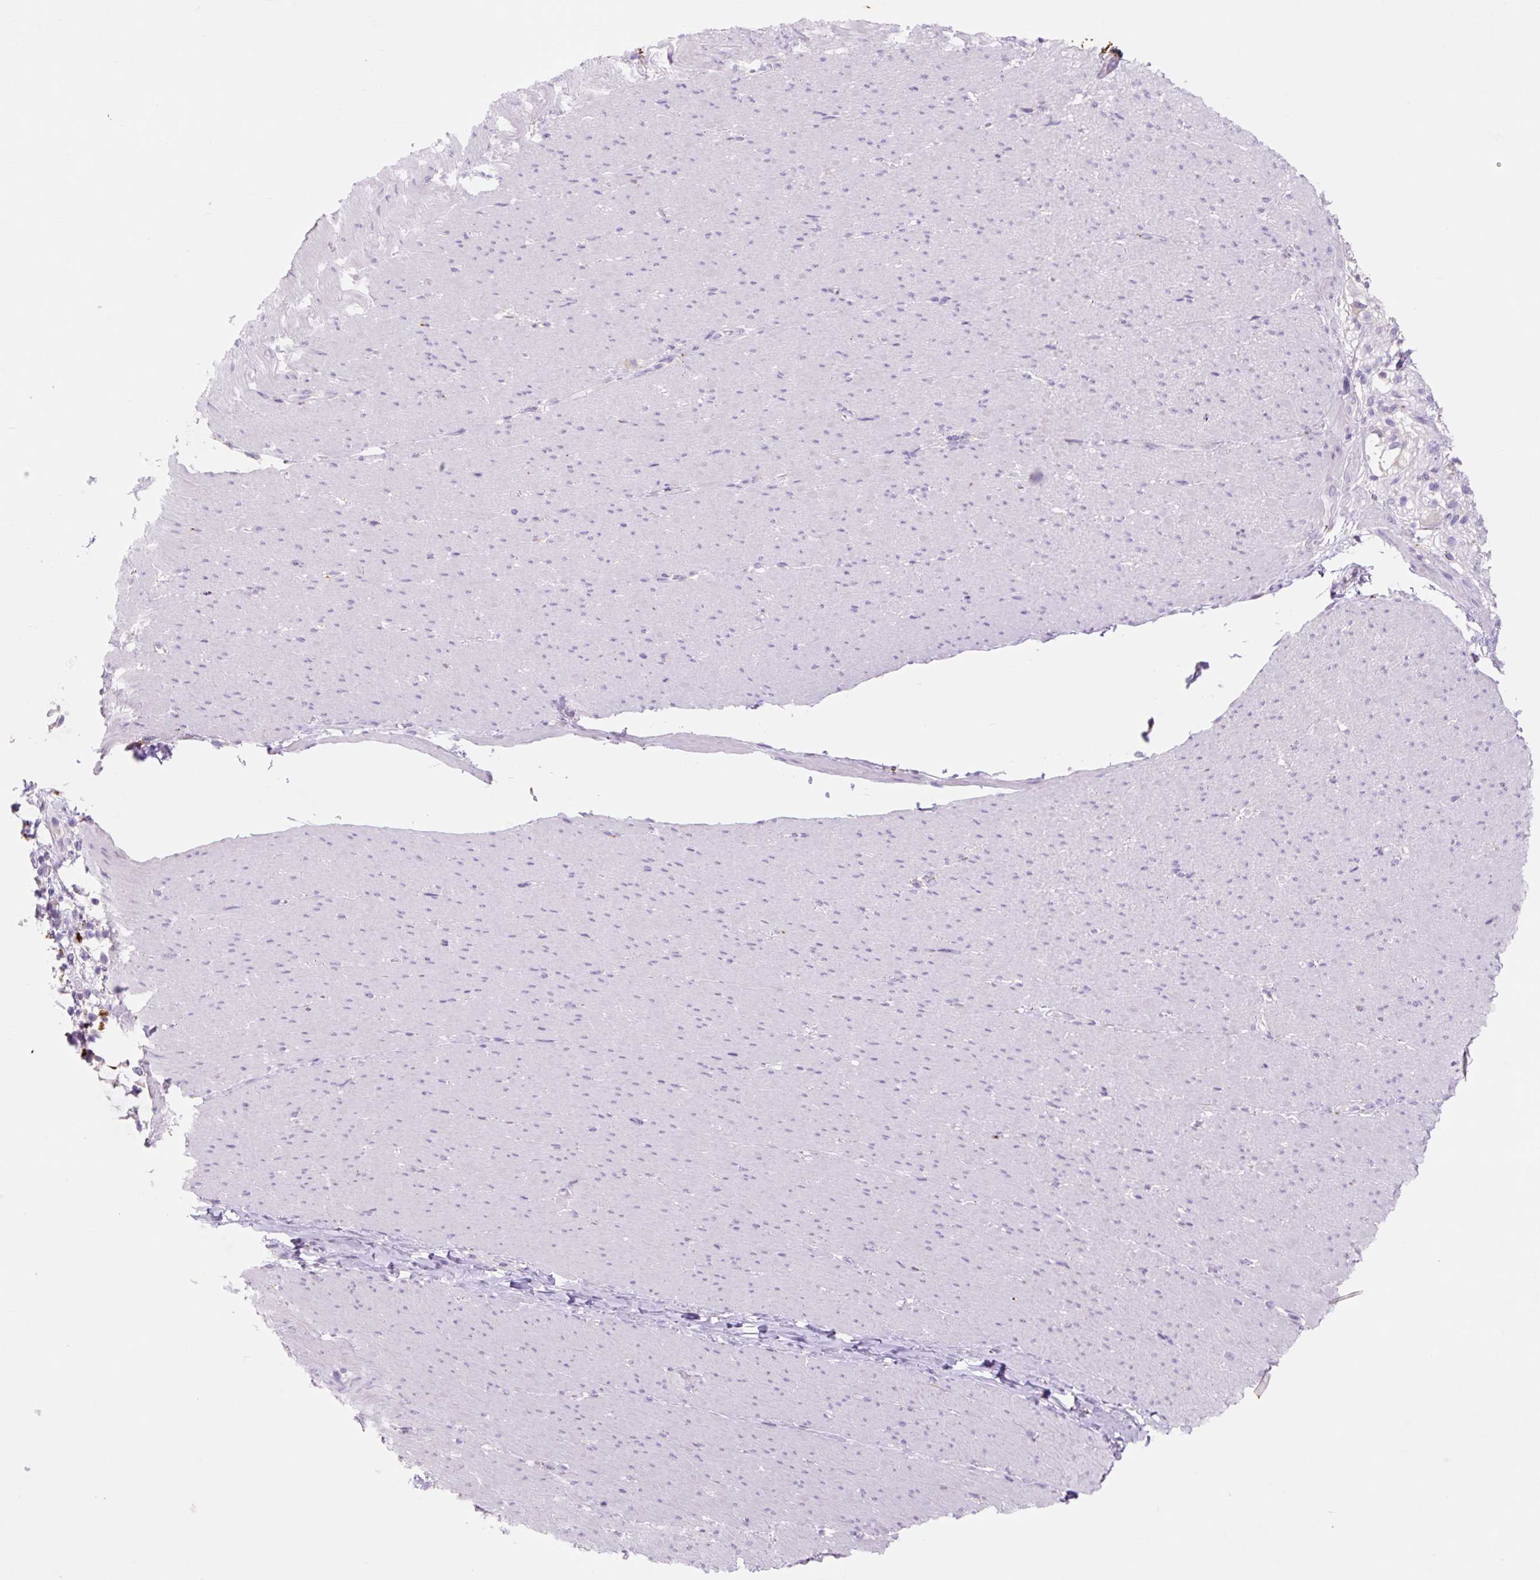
{"staining": {"intensity": "negative", "quantity": "none", "location": "none"}, "tissue": "smooth muscle", "cell_type": "Smooth muscle cells", "image_type": "normal", "snomed": [{"axis": "morphology", "description": "Normal tissue, NOS"}, {"axis": "topography", "description": "Smooth muscle"}, {"axis": "topography", "description": "Rectum"}], "caption": "There is no significant staining in smooth muscle cells of smooth muscle. (Stains: DAB (3,3'-diaminobenzidine) immunohistochemistry (IHC) with hematoxylin counter stain, Microscopy: brightfield microscopy at high magnification).", "gene": "HEXA", "patient": {"sex": "male", "age": 53}}